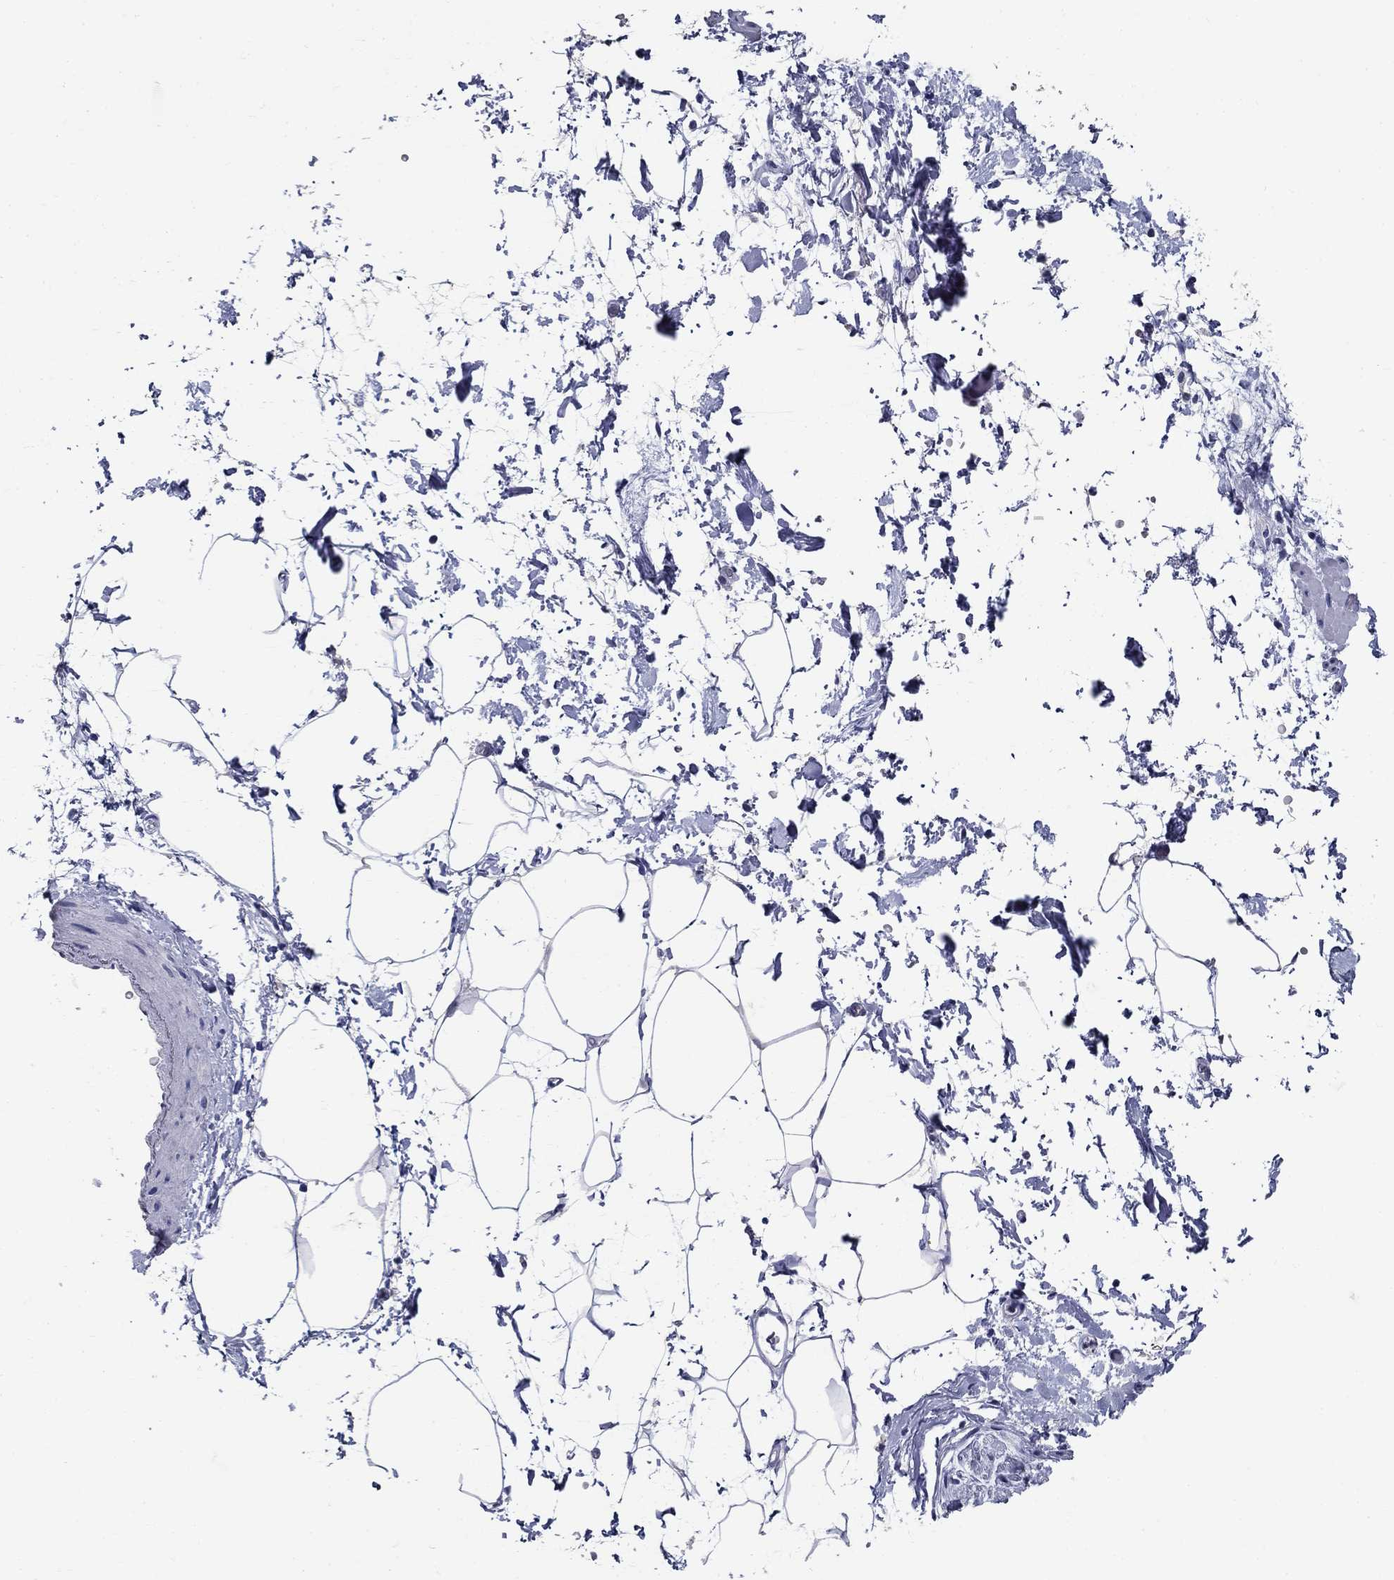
{"staining": {"intensity": "negative", "quantity": "none", "location": "none"}, "tissue": "adipose tissue", "cell_type": "Adipocytes", "image_type": "normal", "snomed": [{"axis": "morphology", "description": "Normal tissue, NOS"}, {"axis": "topography", "description": "Soft tissue"}, {"axis": "topography", "description": "Adipose tissue"}, {"axis": "topography", "description": "Vascular tissue"}, {"axis": "topography", "description": "Peripheral nerve tissue"}], "caption": "This is an immunohistochemistry (IHC) photomicrograph of benign human adipose tissue. There is no expression in adipocytes.", "gene": "POMC", "patient": {"sex": "male", "age": 68}}